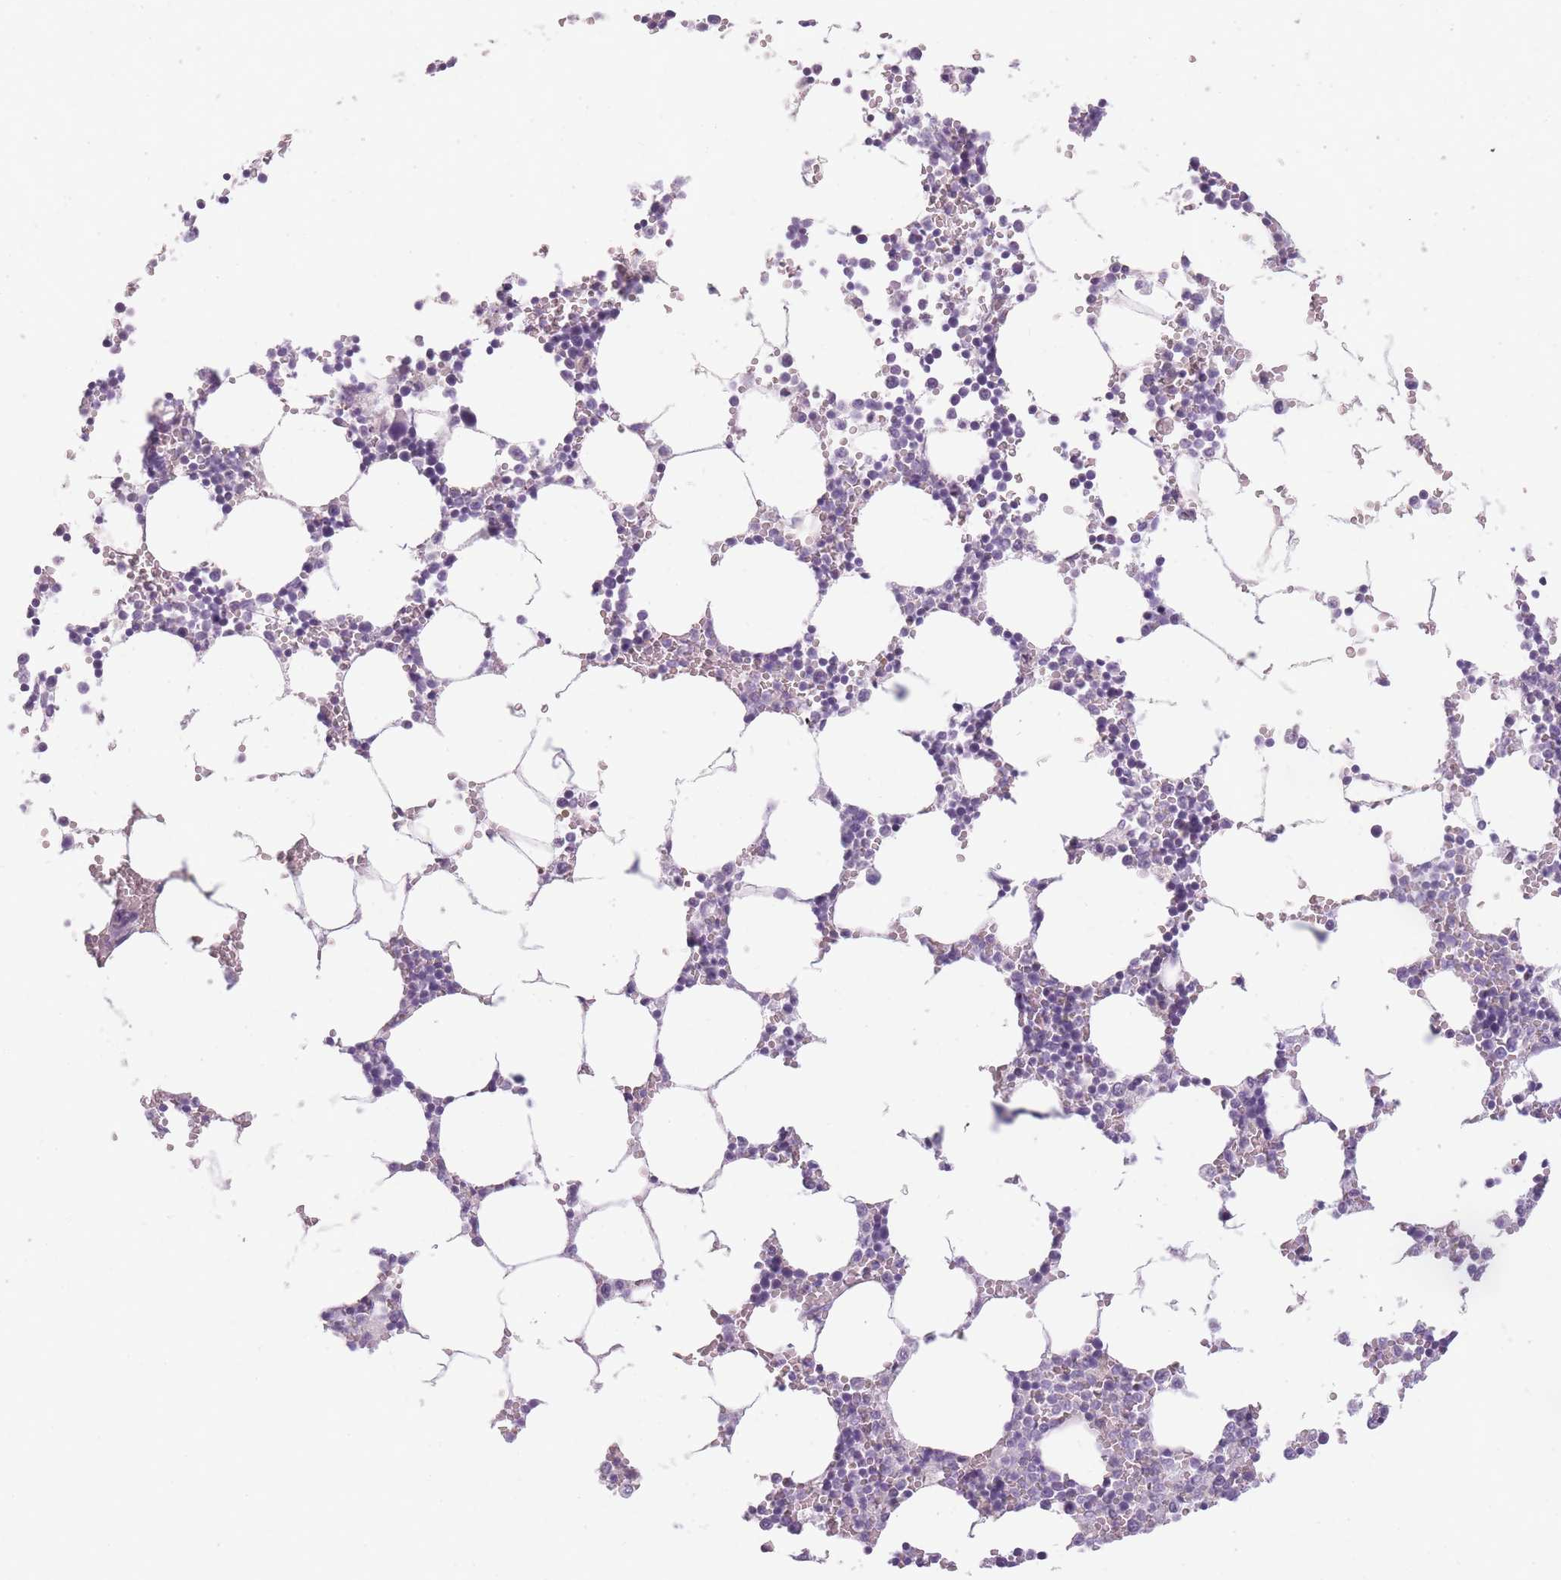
{"staining": {"intensity": "negative", "quantity": "none", "location": "none"}, "tissue": "bone marrow", "cell_type": "Hematopoietic cells", "image_type": "normal", "snomed": [{"axis": "morphology", "description": "Normal tissue, NOS"}, {"axis": "topography", "description": "Bone marrow"}], "caption": "This histopathology image is of unremarkable bone marrow stained with immunohistochemistry to label a protein in brown with the nuclei are counter-stained blue. There is no expression in hematopoietic cells. The staining is performed using DAB brown chromogen with nuclei counter-stained in using hematoxylin.", "gene": "TMEM236", "patient": {"sex": "female", "age": 64}}